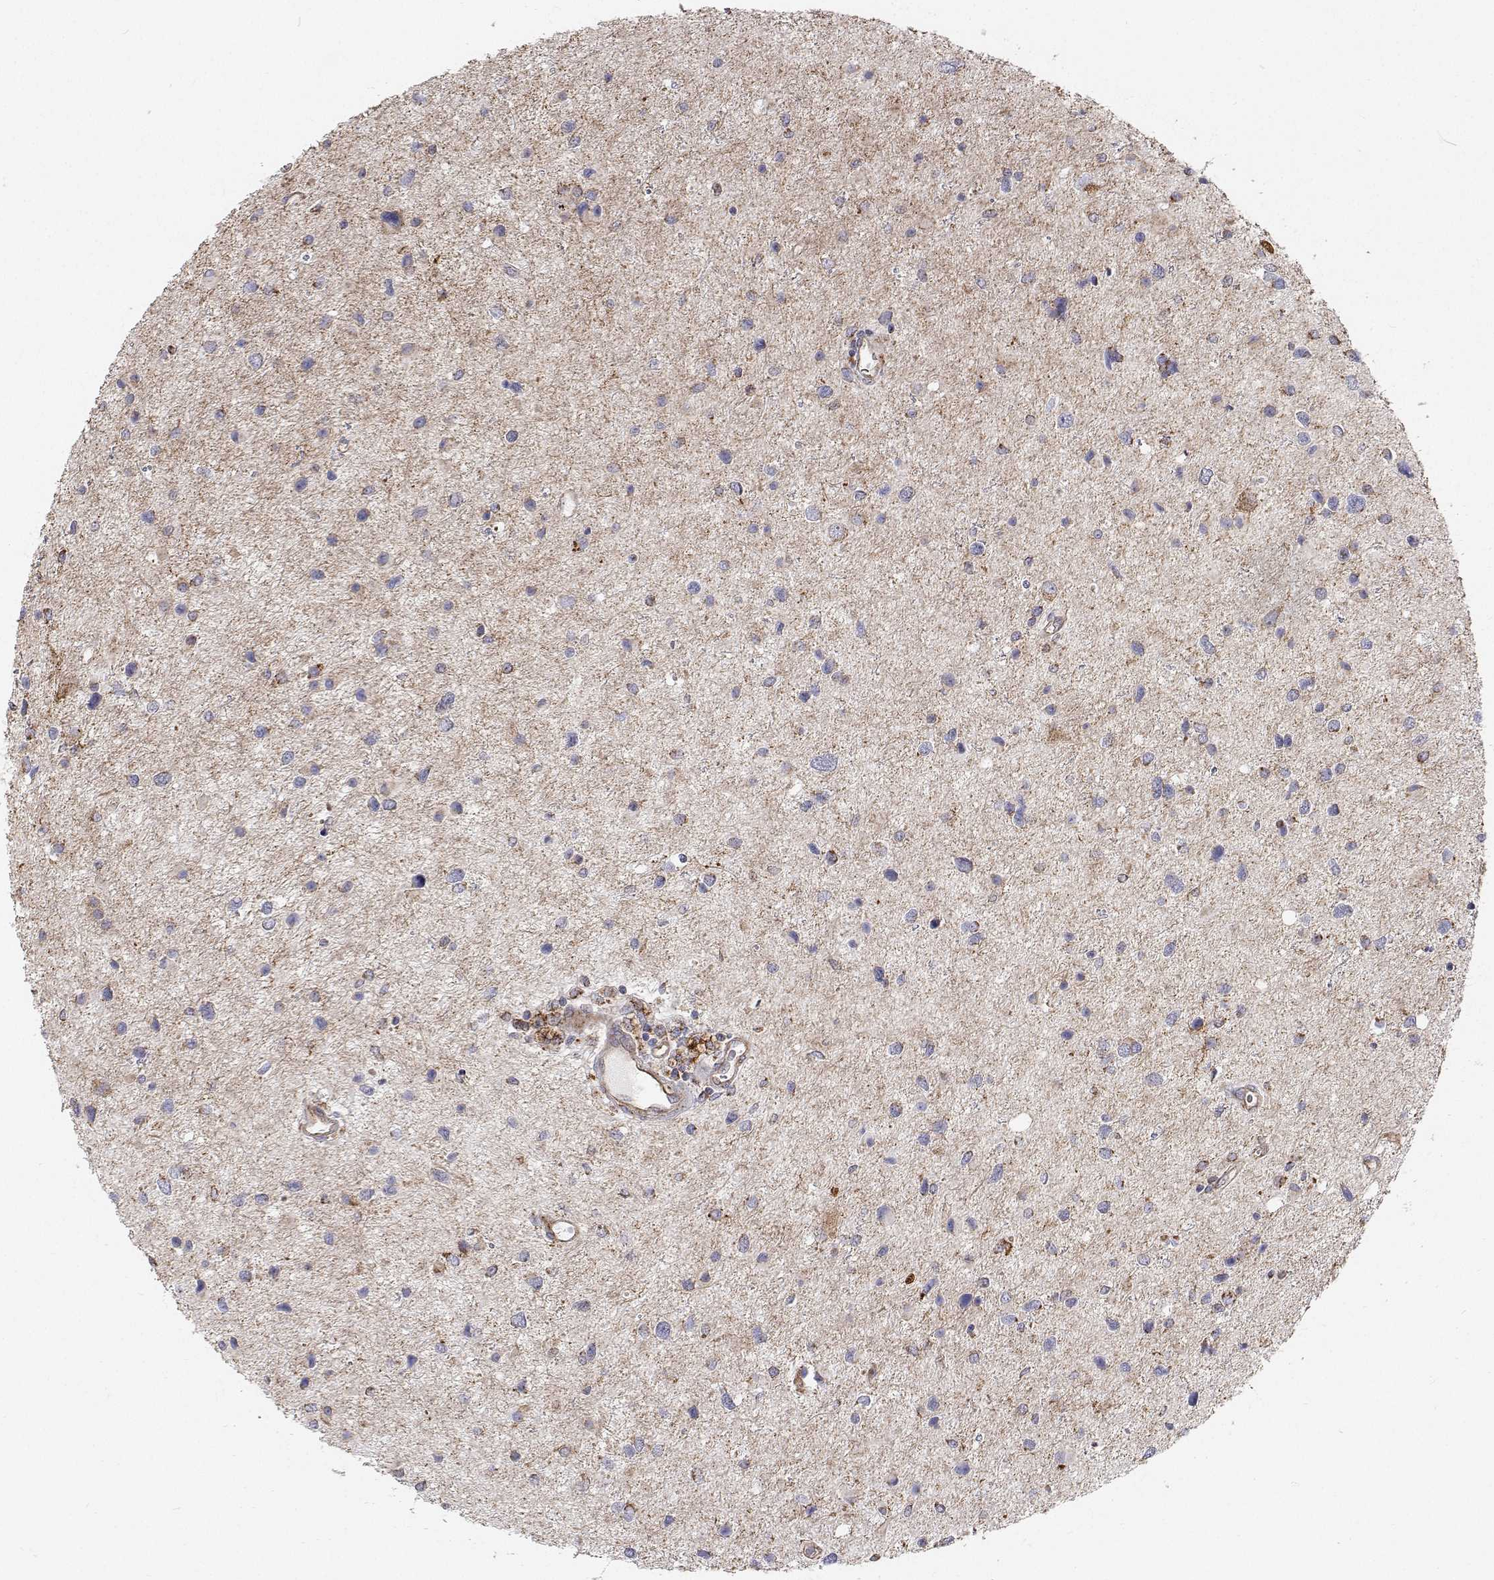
{"staining": {"intensity": "negative", "quantity": "none", "location": "none"}, "tissue": "glioma", "cell_type": "Tumor cells", "image_type": "cancer", "snomed": [{"axis": "morphology", "description": "Glioma, malignant, Low grade"}, {"axis": "topography", "description": "Brain"}], "caption": "Protein analysis of malignant glioma (low-grade) reveals no significant positivity in tumor cells. (Brightfield microscopy of DAB (3,3'-diaminobenzidine) immunohistochemistry at high magnification).", "gene": "SPICE1", "patient": {"sex": "female", "age": 32}}